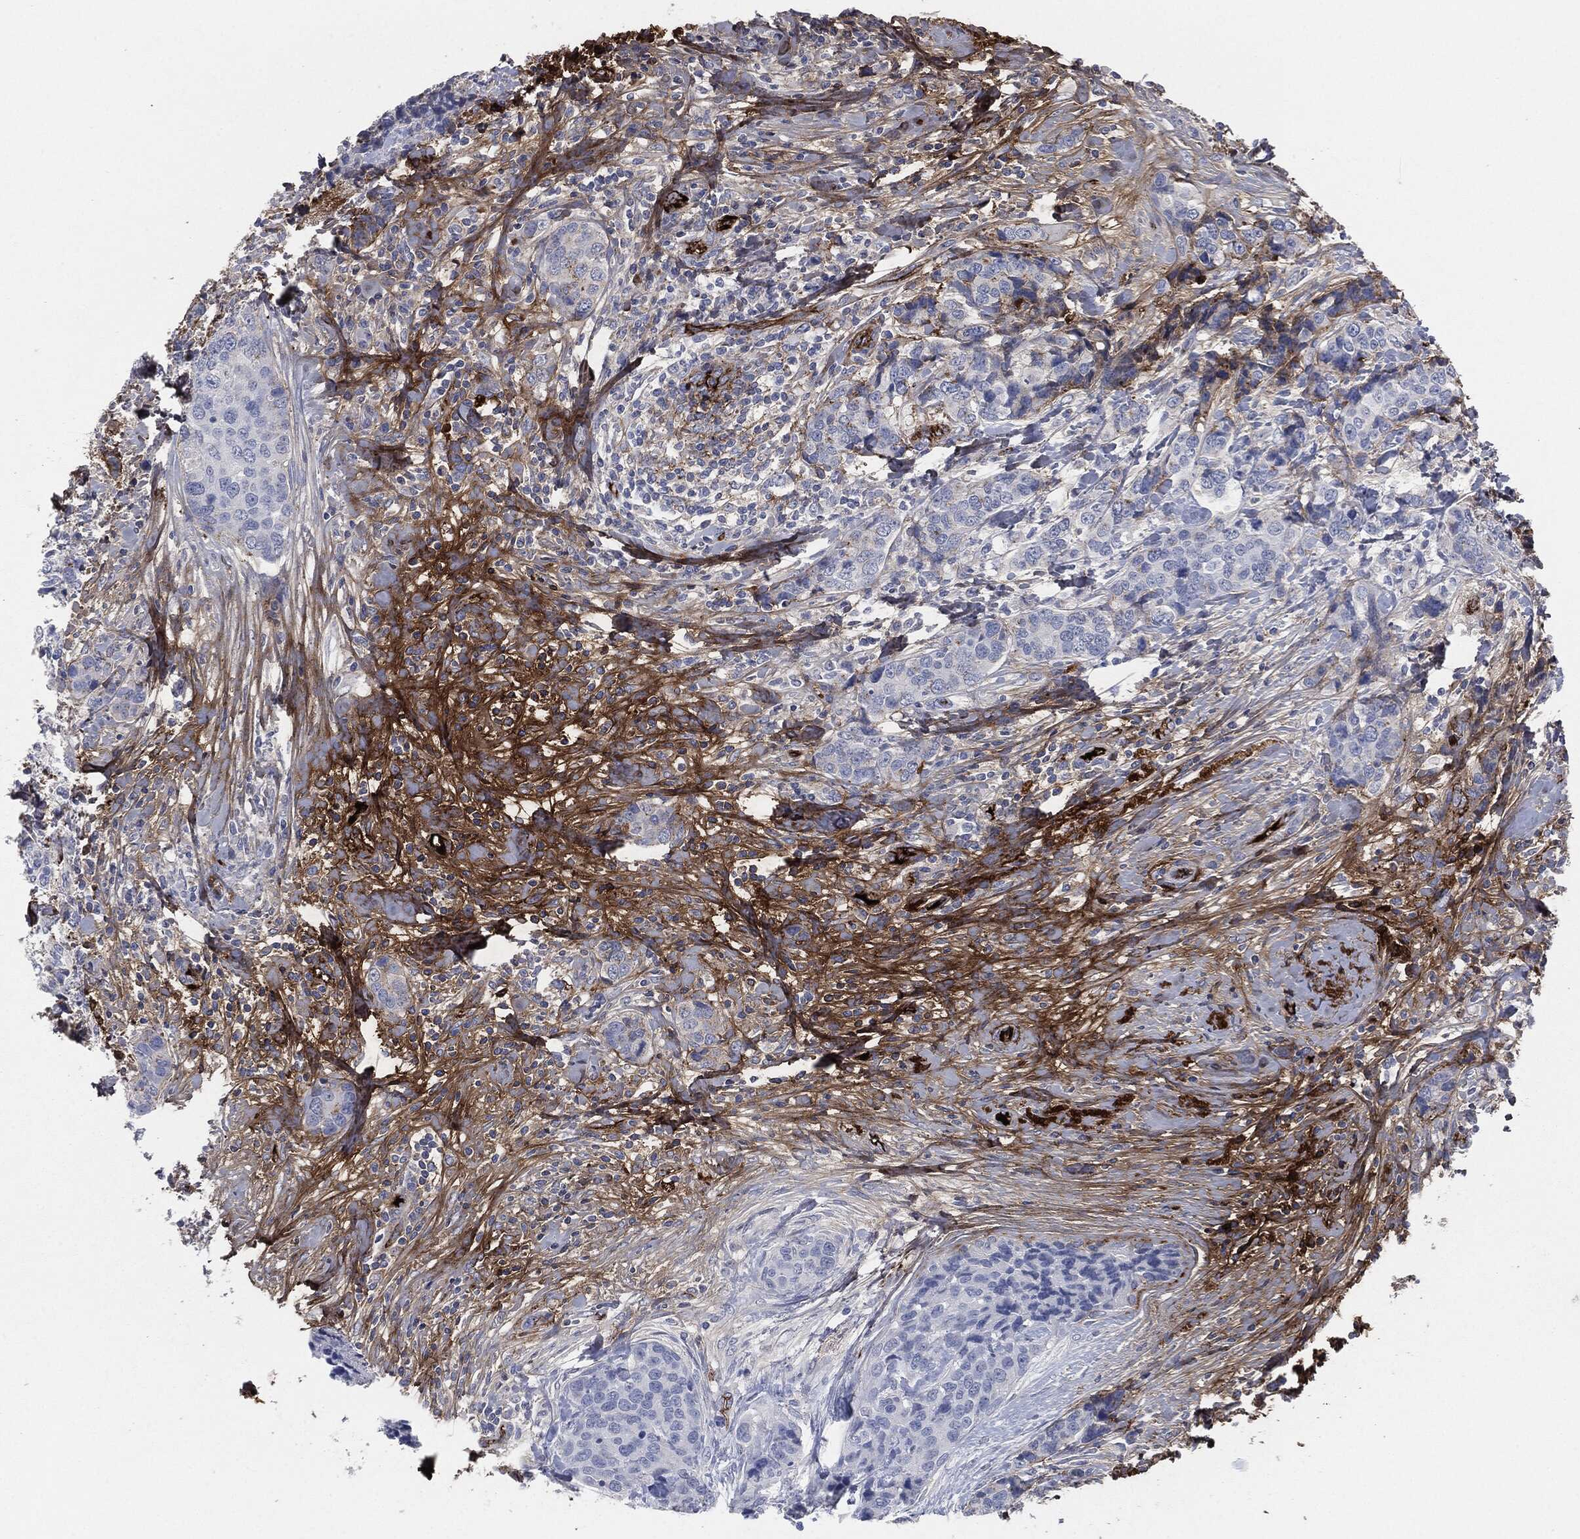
{"staining": {"intensity": "negative", "quantity": "none", "location": "none"}, "tissue": "breast cancer", "cell_type": "Tumor cells", "image_type": "cancer", "snomed": [{"axis": "morphology", "description": "Lobular carcinoma"}, {"axis": "topography", "description": "Breast"}], "caption": "Immunohistochemistry of breast cancer exhibits no expression in tumor cells.", "gene": "APOB", "patient": {"sex": "female", "age": 59}}